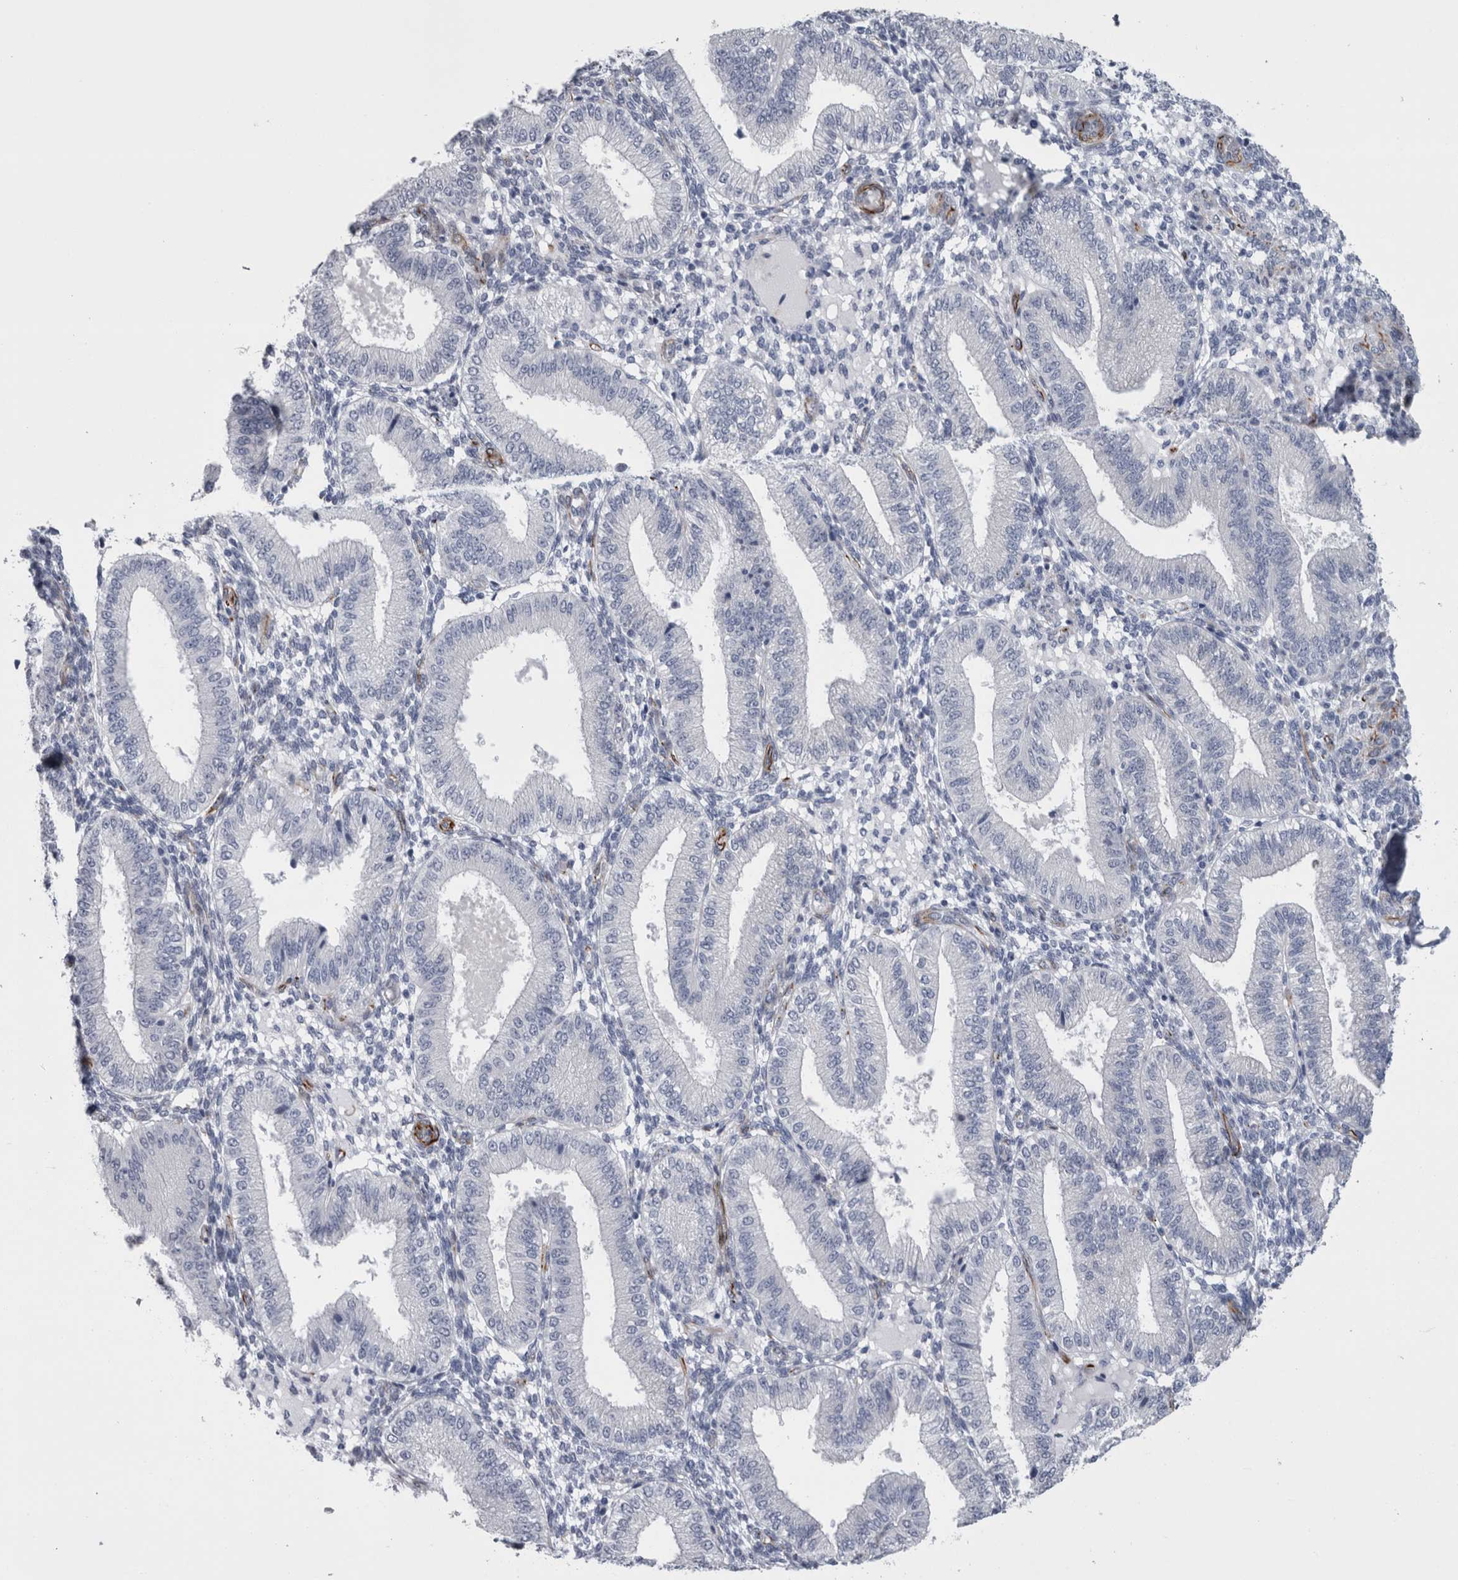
{"staining": {"intensity": "negative", "quantity": "none", "location": "none"}, "tissue": "endometrium", "cell_type": "Cells in endometrial stroma", "image_type": "normal", "snomed": [{"axis": "morphology", "description": "Normal tissue, NOS"}, {"axis": "topography", "description": "Endometrium"}], "caption": "High power microscopy histopathology image of an IHC micrograph of unremarkable endometrium, revealing no significant staining in cells in endometrial stroma.", "gene": "VWDE", "patient": {"sex": "female", "age": 39}}